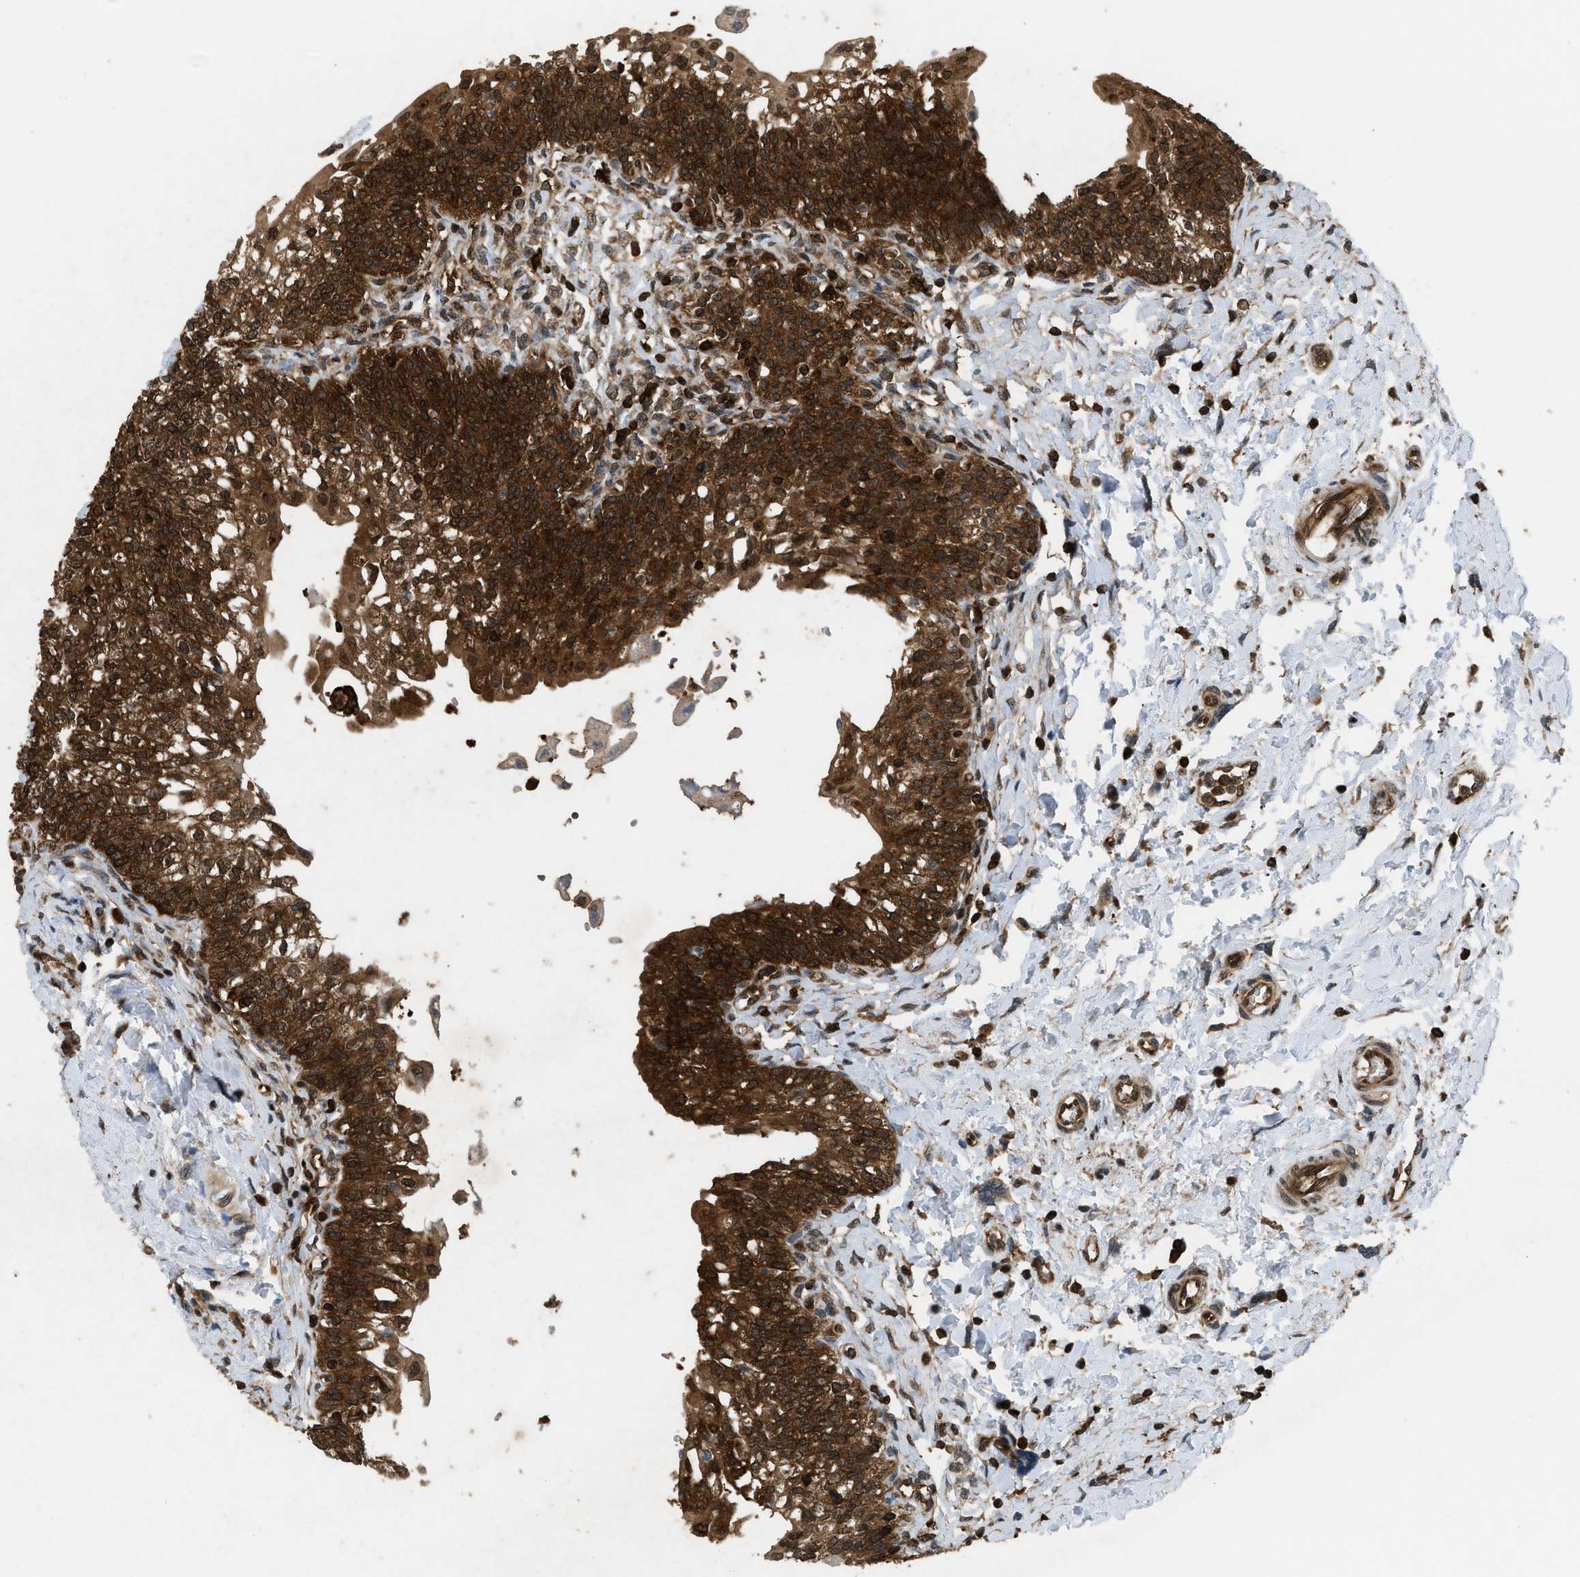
{"staining": {"intensity": "strong", "quantity": ">75%", "location": "cytoplasmic/membranous"}, "tissue": "urinary bladder", "cell_type": "Urothelial cells", "image_type": "normal", "snomed": [{"axis": "morphology", "description": "Normal tissue, NOS"}, {"axis": "topography", "description": "Urinary bladder"}], "caption": "Immunohistochemistry (IHC) image of unremarkable urinary bladder: human urinary bladder stained using IHC displays high levels of strong protein expression localized specifically in the cytoplasmic/membranous of urothelial cells, appearing as a cytoplasmic/membranous brown color.", "gene": "OXSR1", "patient": {"sex": "male", "age": 55}}